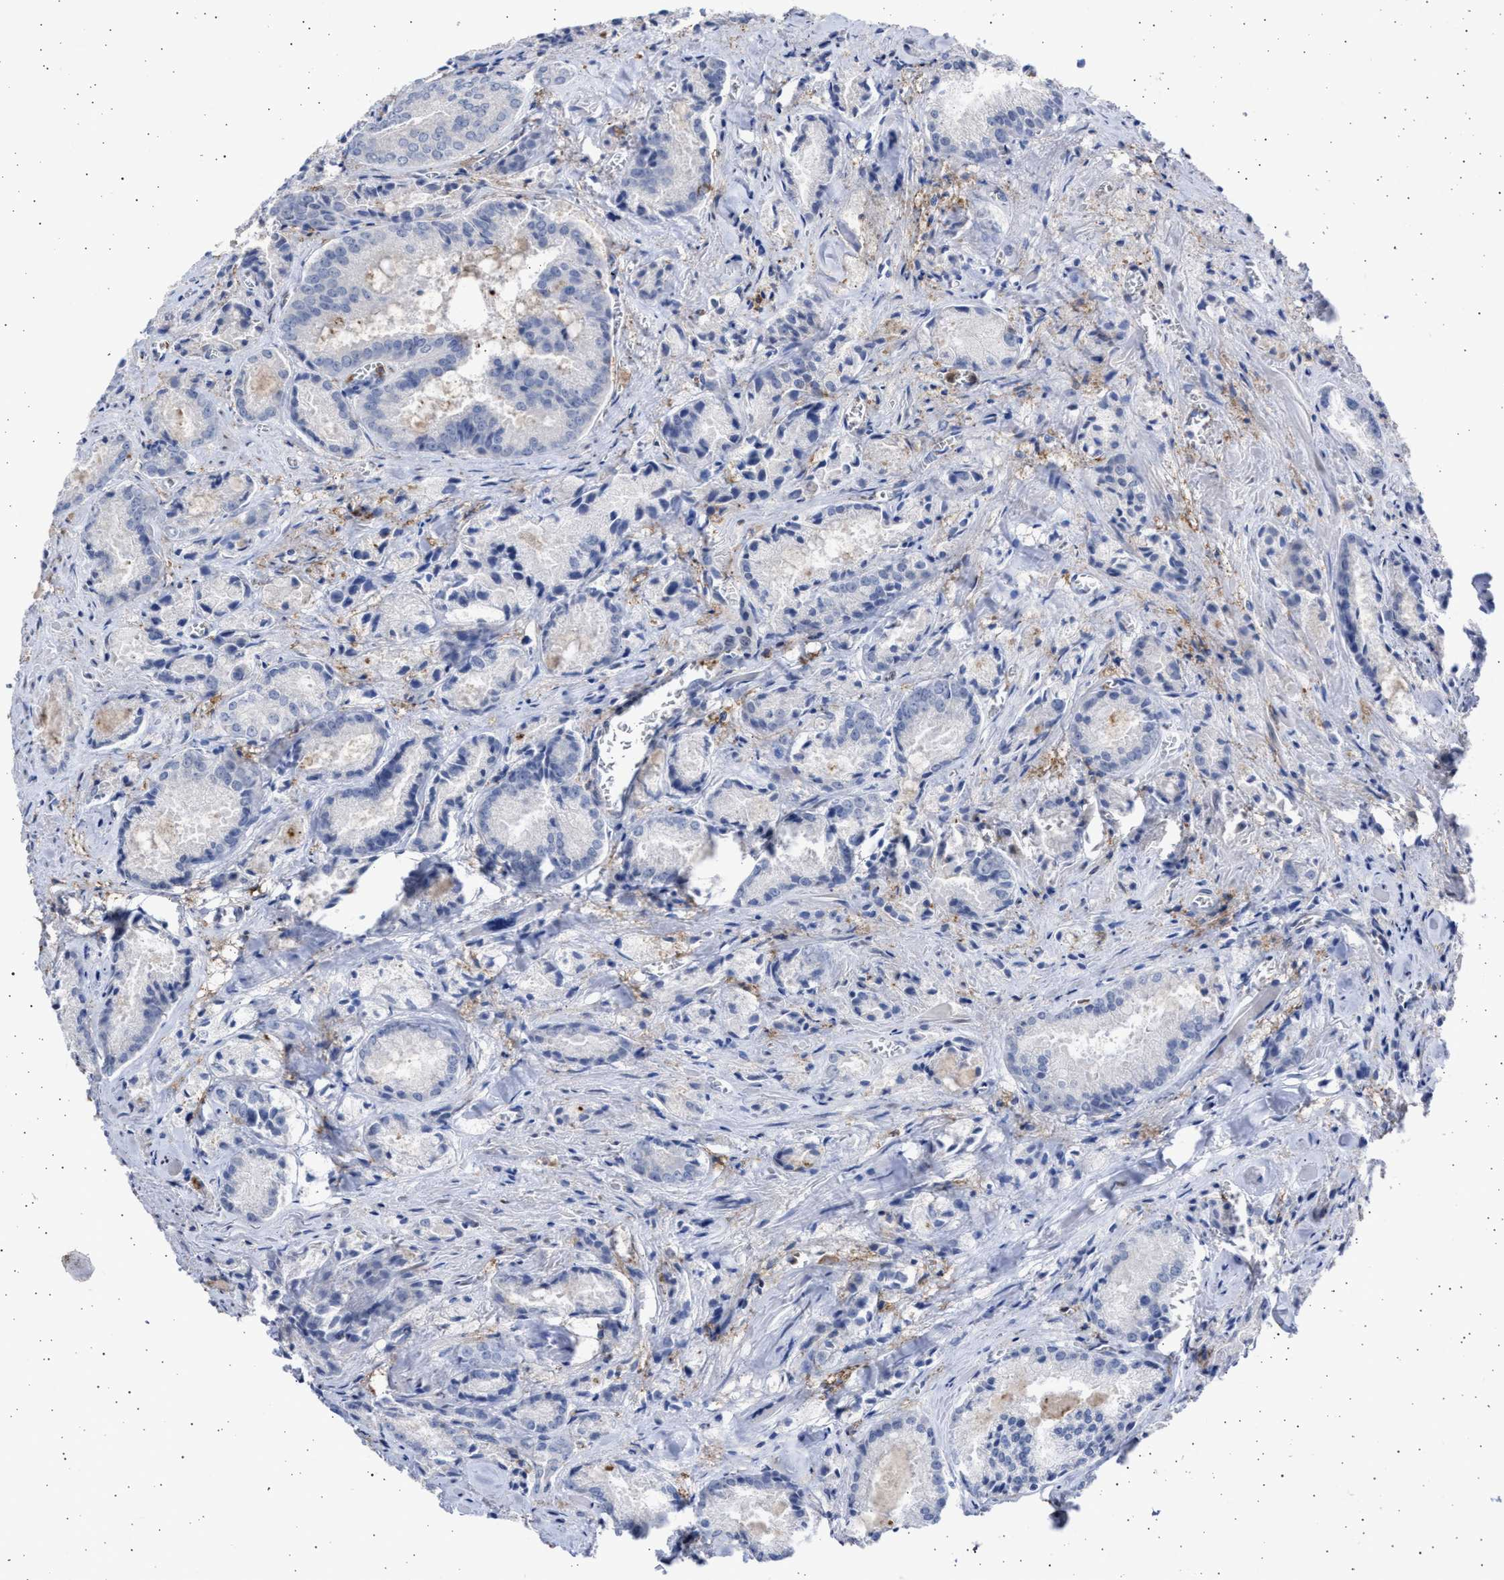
{"staining": {"intensity": "negative", "quantity": "none", "location": "none"}, "tissue": "prostate cancer", "cell_type": "Tumor cells", "image_type": "cancer", "snomed": [{"axis": "morphology", "description": "Adenocarcinoma, Low grade"}, {"axis": "topography", "description": "Prostate"}], "caption": "DAB immunohistochemical staining of human prostate low-grade adenocarcinoma displays no significant staining in tumor cells.", "gene": "FCER1A", "patient": {"sex": "male", "age": 64}}